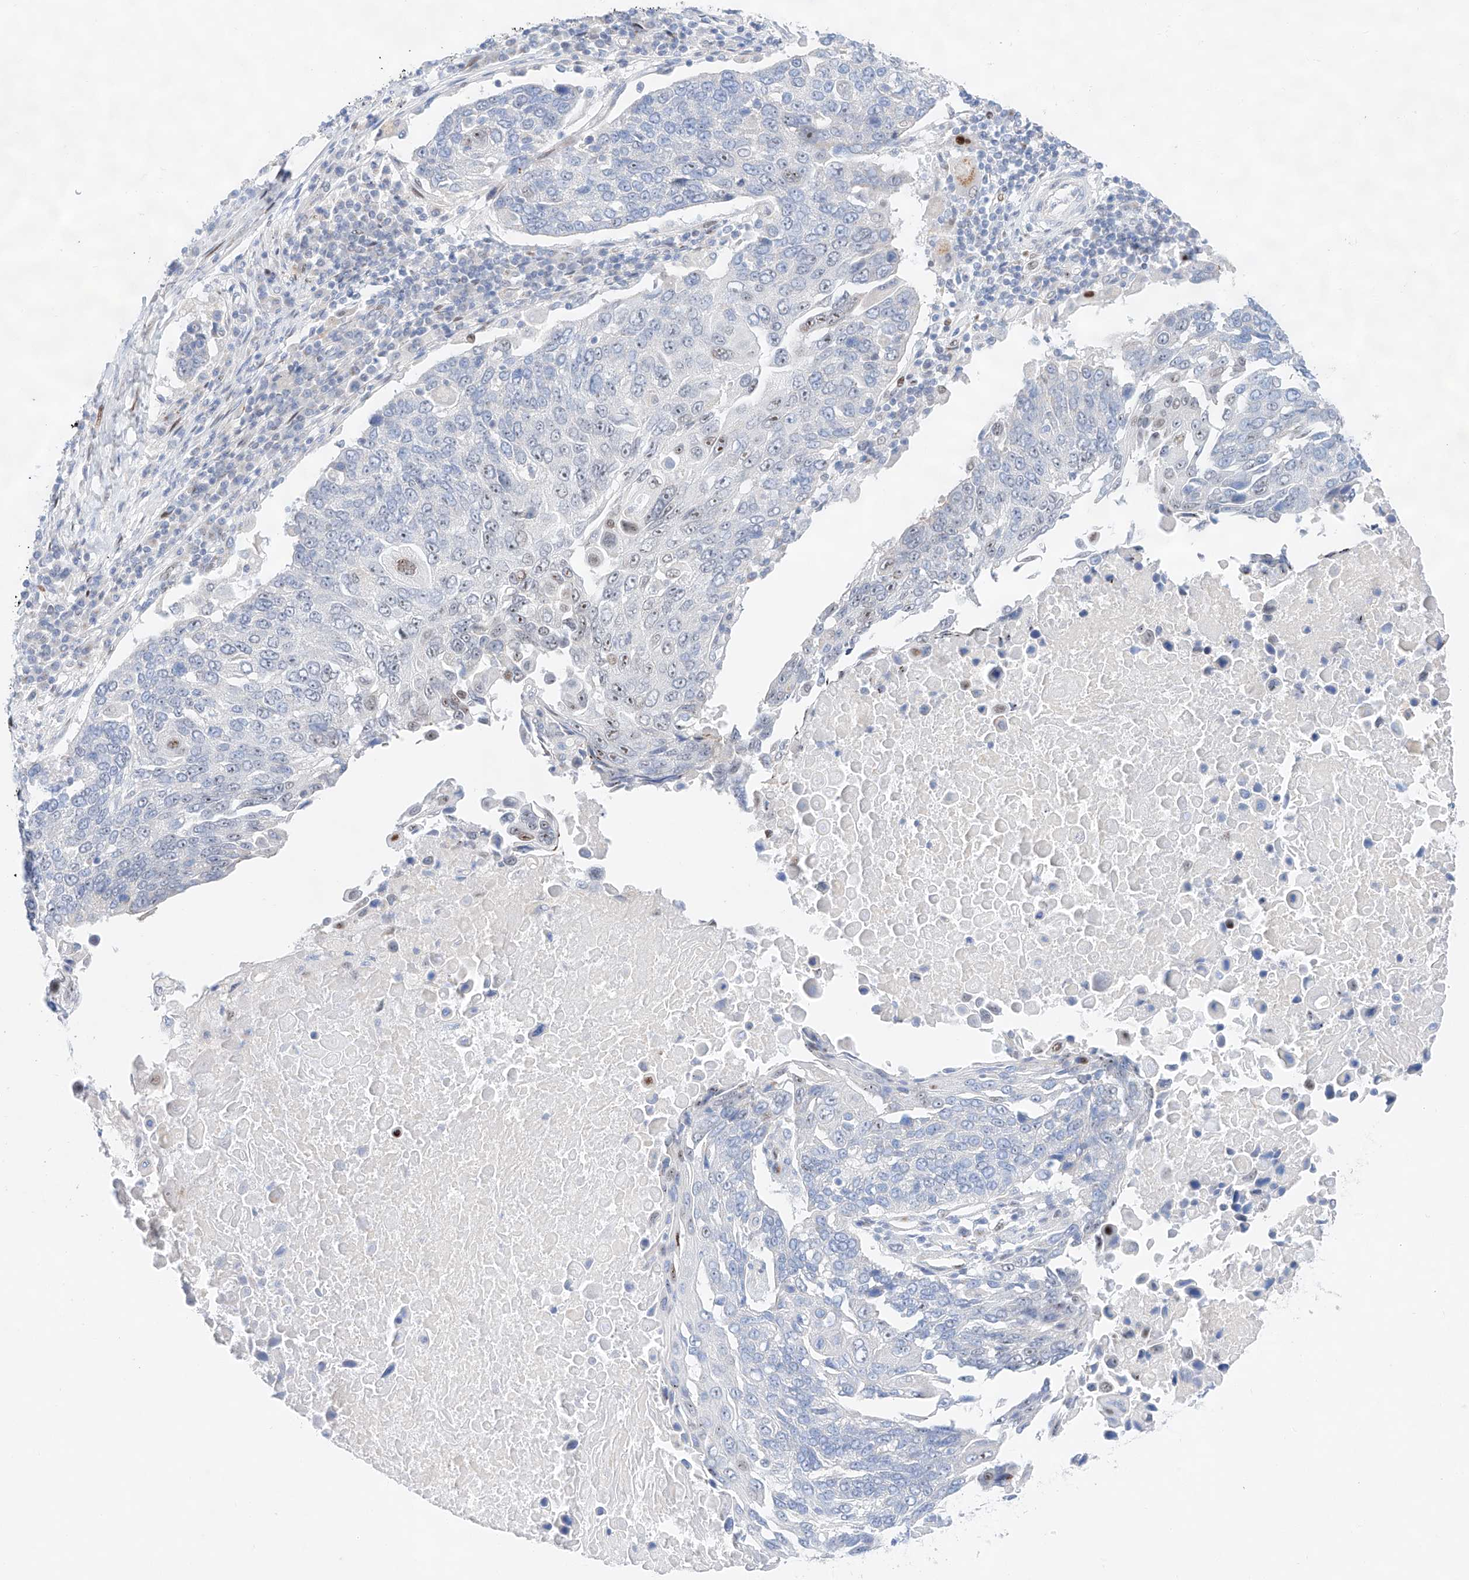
{"staining": {"intensity": "weak", "quantity": "25%-75%", "location": "nuclear"}, "tissue": "lung cancer", "cell_type": "Tumor cells", "image_type": "cancer", "snomed": [{"axis": "morphology", "description": "Squamous cell carcinoma, NOS"}, {"axis": "topography", "description": "Lung"}], "caption": "Lung cancer (squamous cell carcinoma) stained with a brown dye exhibits weak nuclear positive positivity in approximately 25%-75% of tumor cells.", "gene": "NT5C3B", "patient": {"sex": "male", "age": 66}}